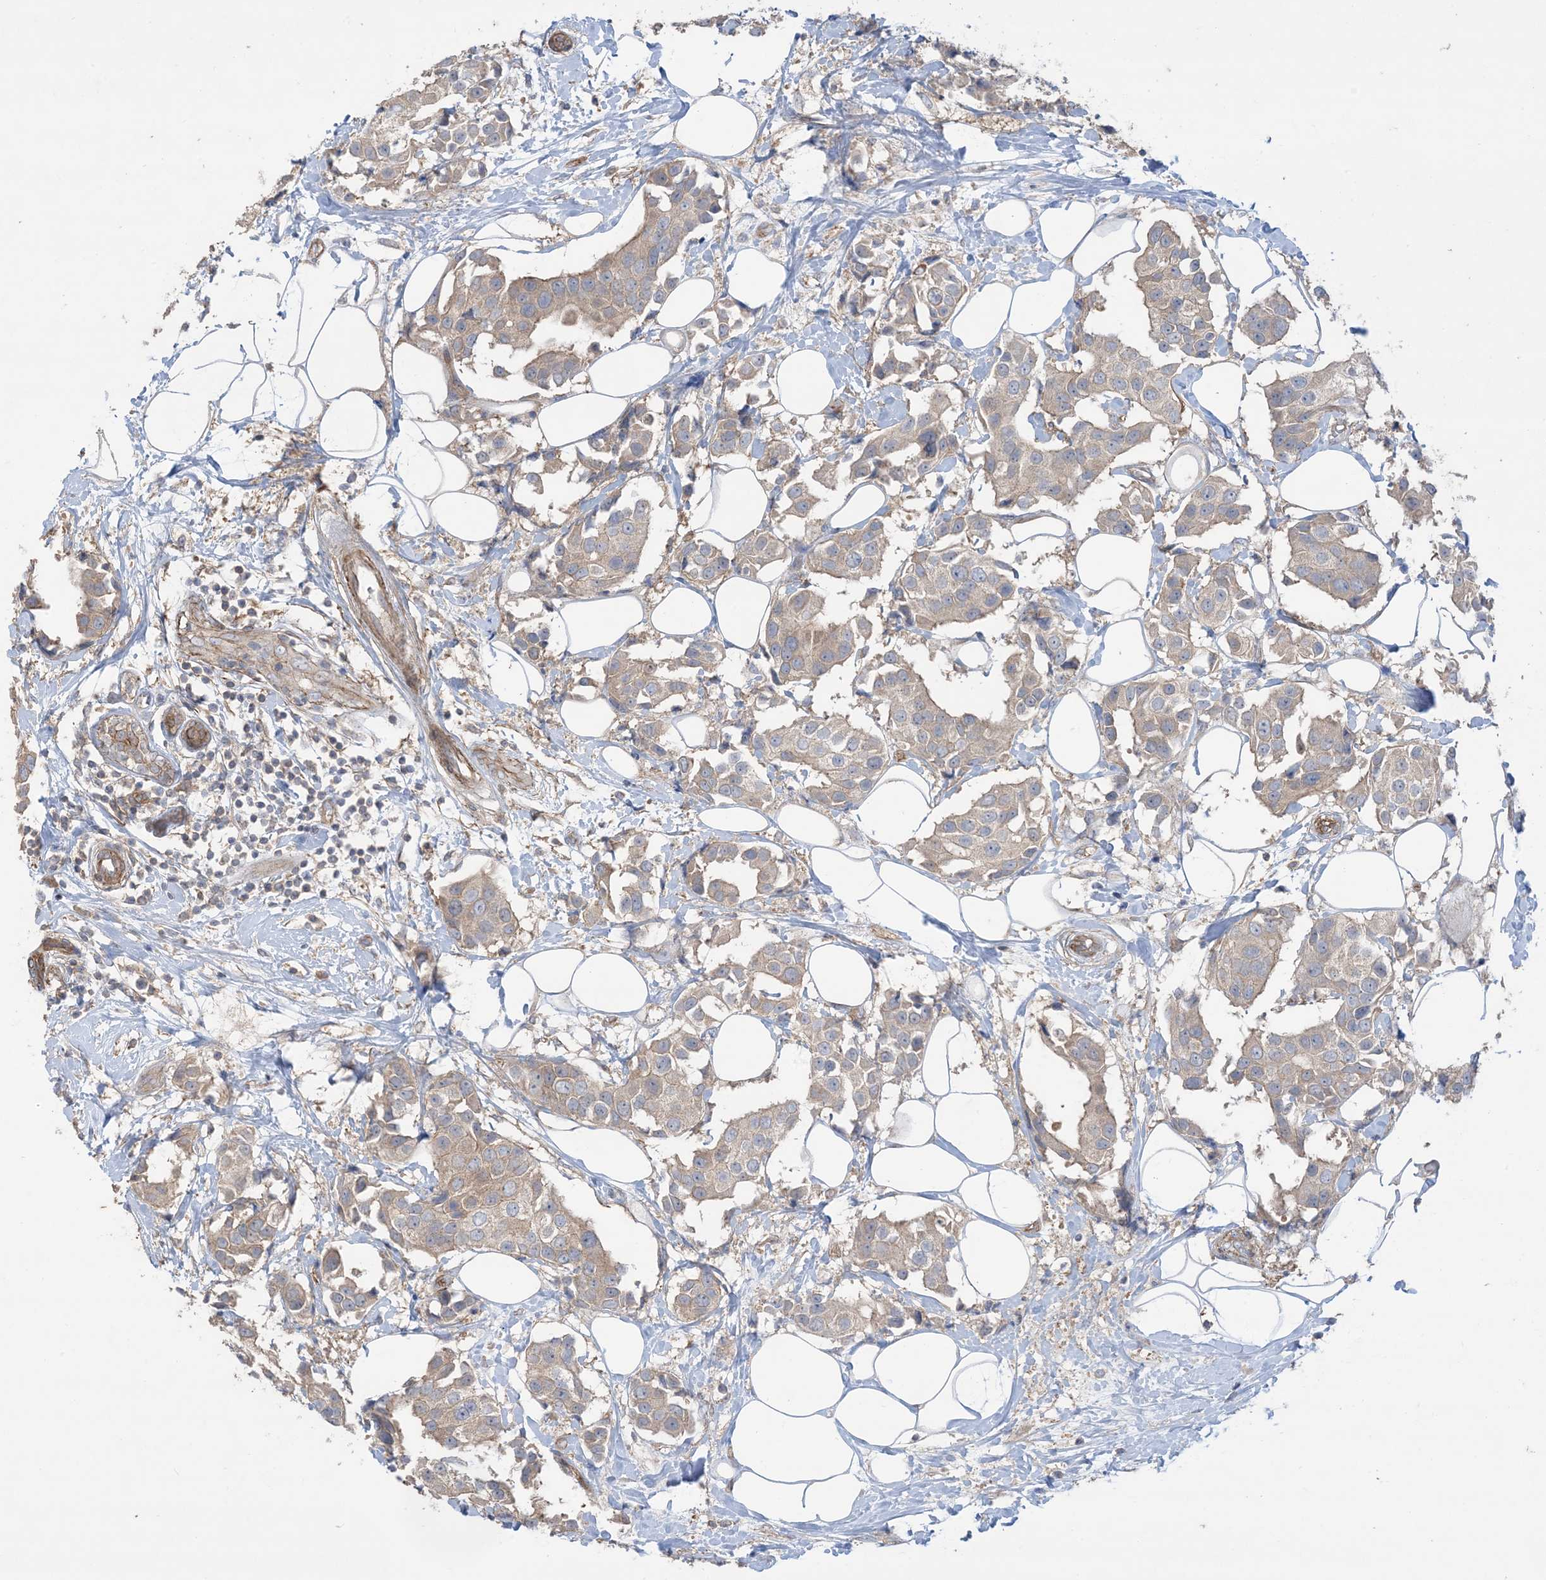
{"staining": {"intensity": "weak", "quantity": ">75%", "location": "cytoplasmic/membranous"}, "tissue": "breast cancer", "cell_type": "Tumor cells", "image_type": "cancer", "snomed": [{"axis": "morphology", "description": "Normal tissue, NOS"}, {"axis": "morphology", "description": "Duct carcinoma"}, {"axis": "topography", "description": "Breast"}], "caption": "Protein expression analysis of human breast intraductal carcinoma reveals weak cytoplasmic/membranous expression in about >75% of tumor cells. The protein is shown in brown color, while the nuclei are stained blue.", "gene": "CCNY", "patient": {"sex": "female", "age": 39}}